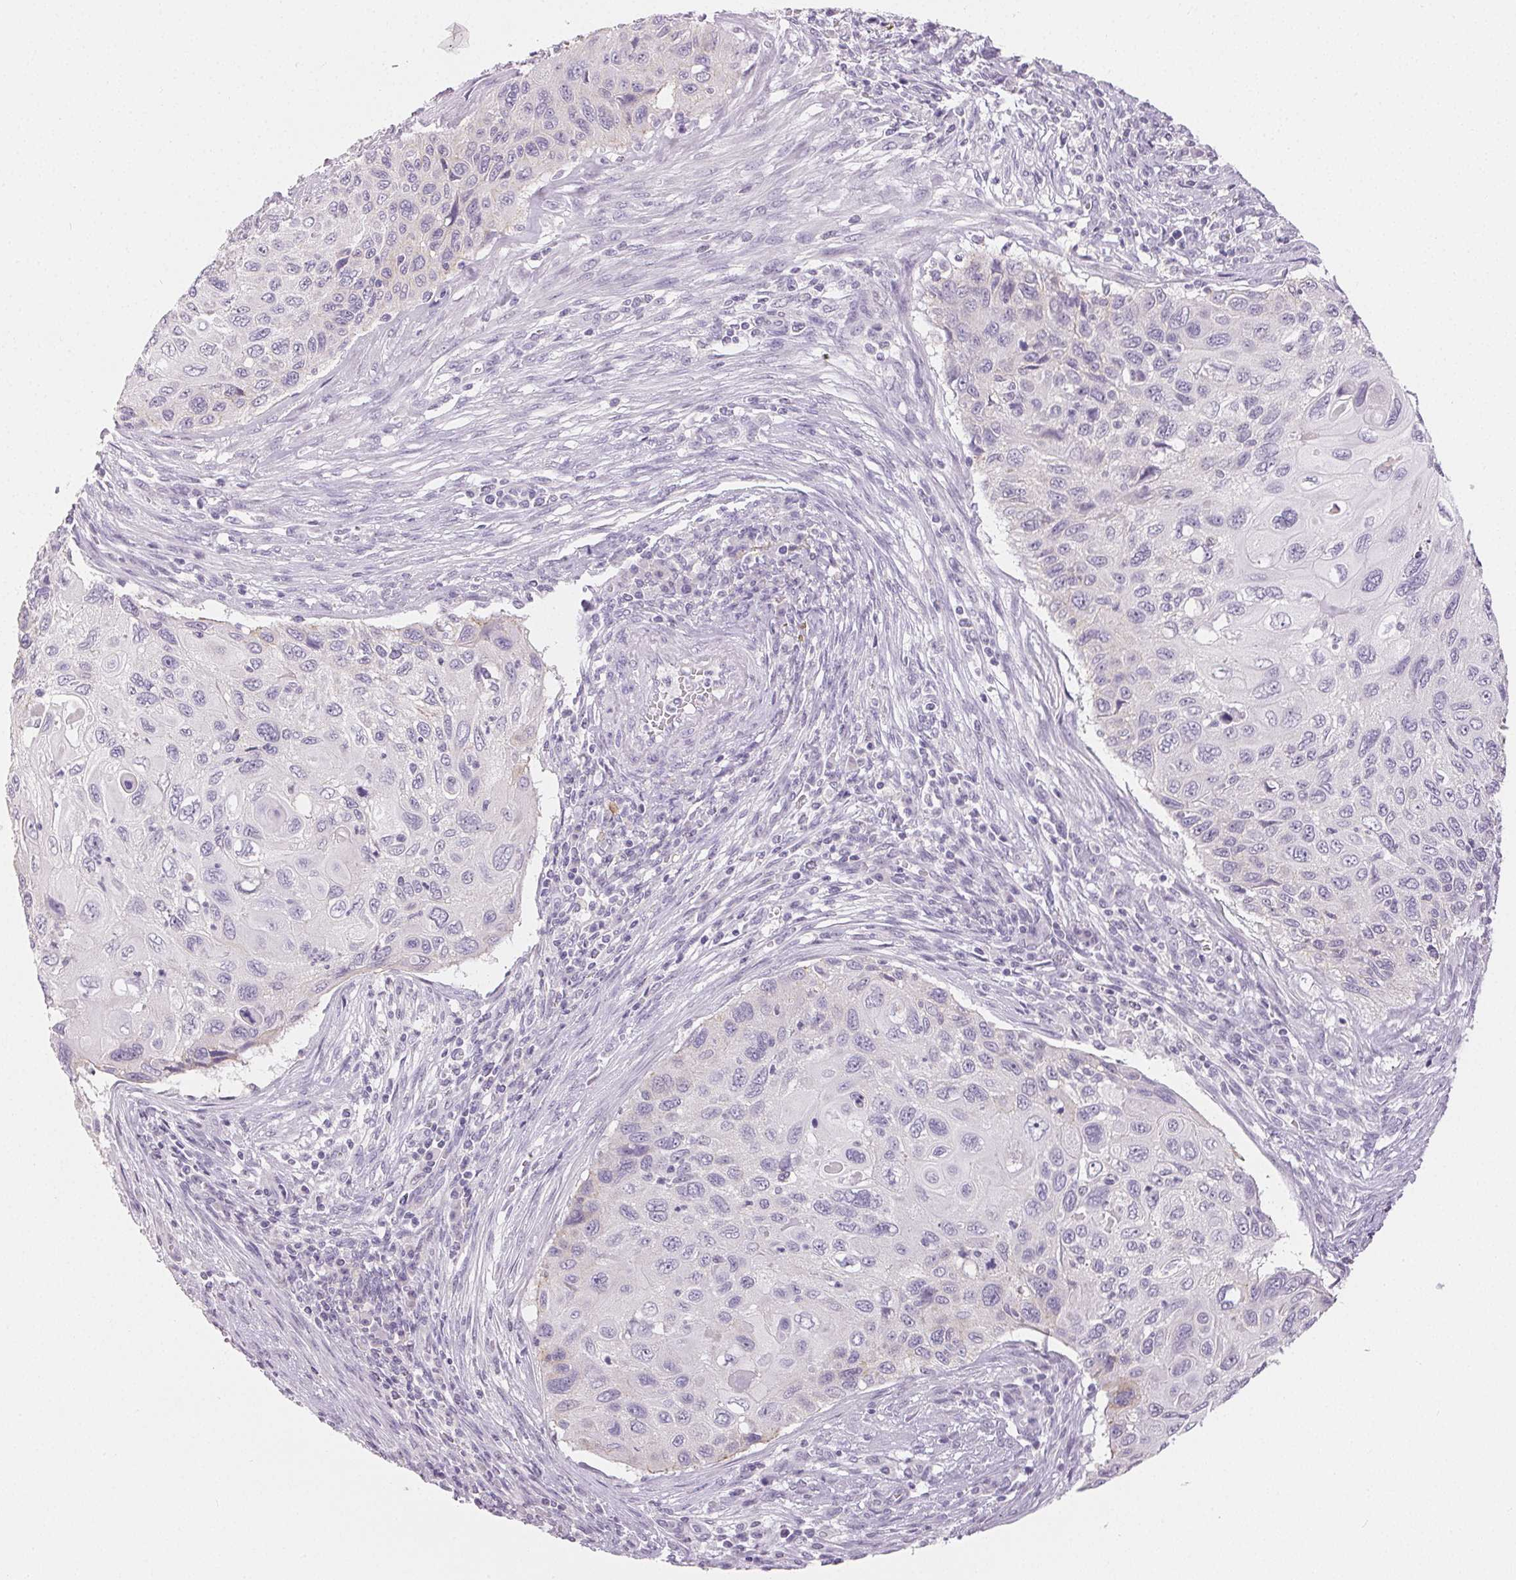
{"staining": {"intensity": "negative", "quantity": "none", "location": "none"}, "tissue": "cervical cancer", "cell_type": "Tumor cells", "image_type": "cancer", "snomed": [{"axis": "morphology", "description": "Squamous cell carcinoma, NOS"}, {"axis": "topography", "description": "Cervix"}], "caption": "IHC photomicrograph of neoplastic tissue: cervical squamous cell carcinoma stained with DAB (3,3'-diaminobenzidine) demonstrates no significant protein expression in tumor cells.", "gene": "SFTPD", "patient": {"sex": "female", "age": 70}}